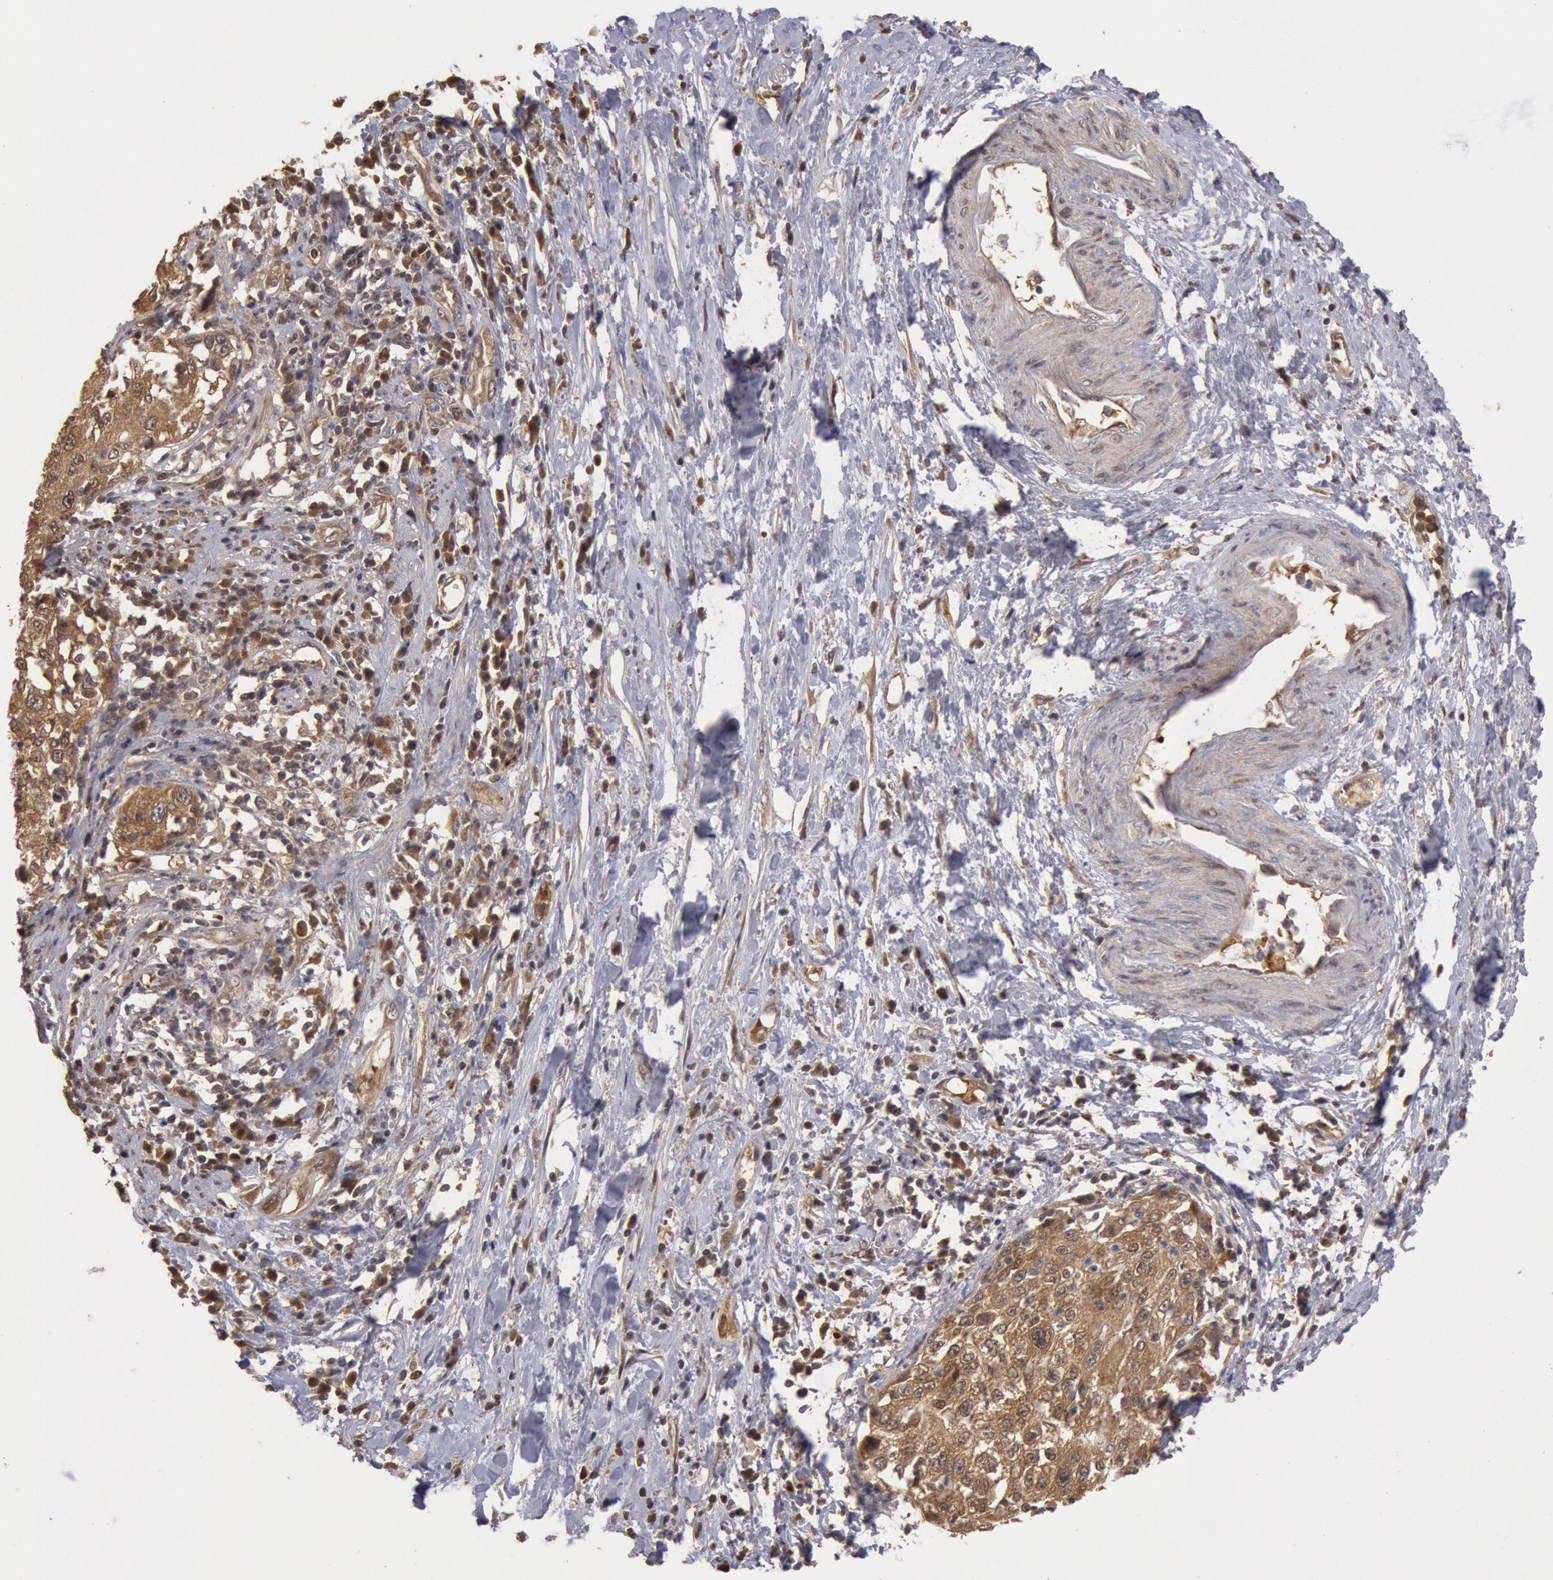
{"staining": {"intensity": "moderate", "quantity": ">75%", "location": "cytoplasmic/membranous"}, "tissue": "cervical cancer", "cell_type": "Tumor cells", "image_type": "cancer", "snomed": [{"axis": "morphology", "description": "Squamous cell carcinoma, NOS"}, {"axis": "topography", "description": "Cervix"}], "caption": "An IHC photomicrograph of neoplastic tissue is shown. Protein staining in brown labels moderate cytoplasmic/membranous positivity in cervical cancer (squamous cell carcinoma) within tumor cells. (Stains: DAB (3,3'-diaminobenzidine) in brown, nuclei in blue, Microscopy: brightfield microscopy at high magnification).", "gene": "USP14", "patient": {"sex": "female", "age": 57}}